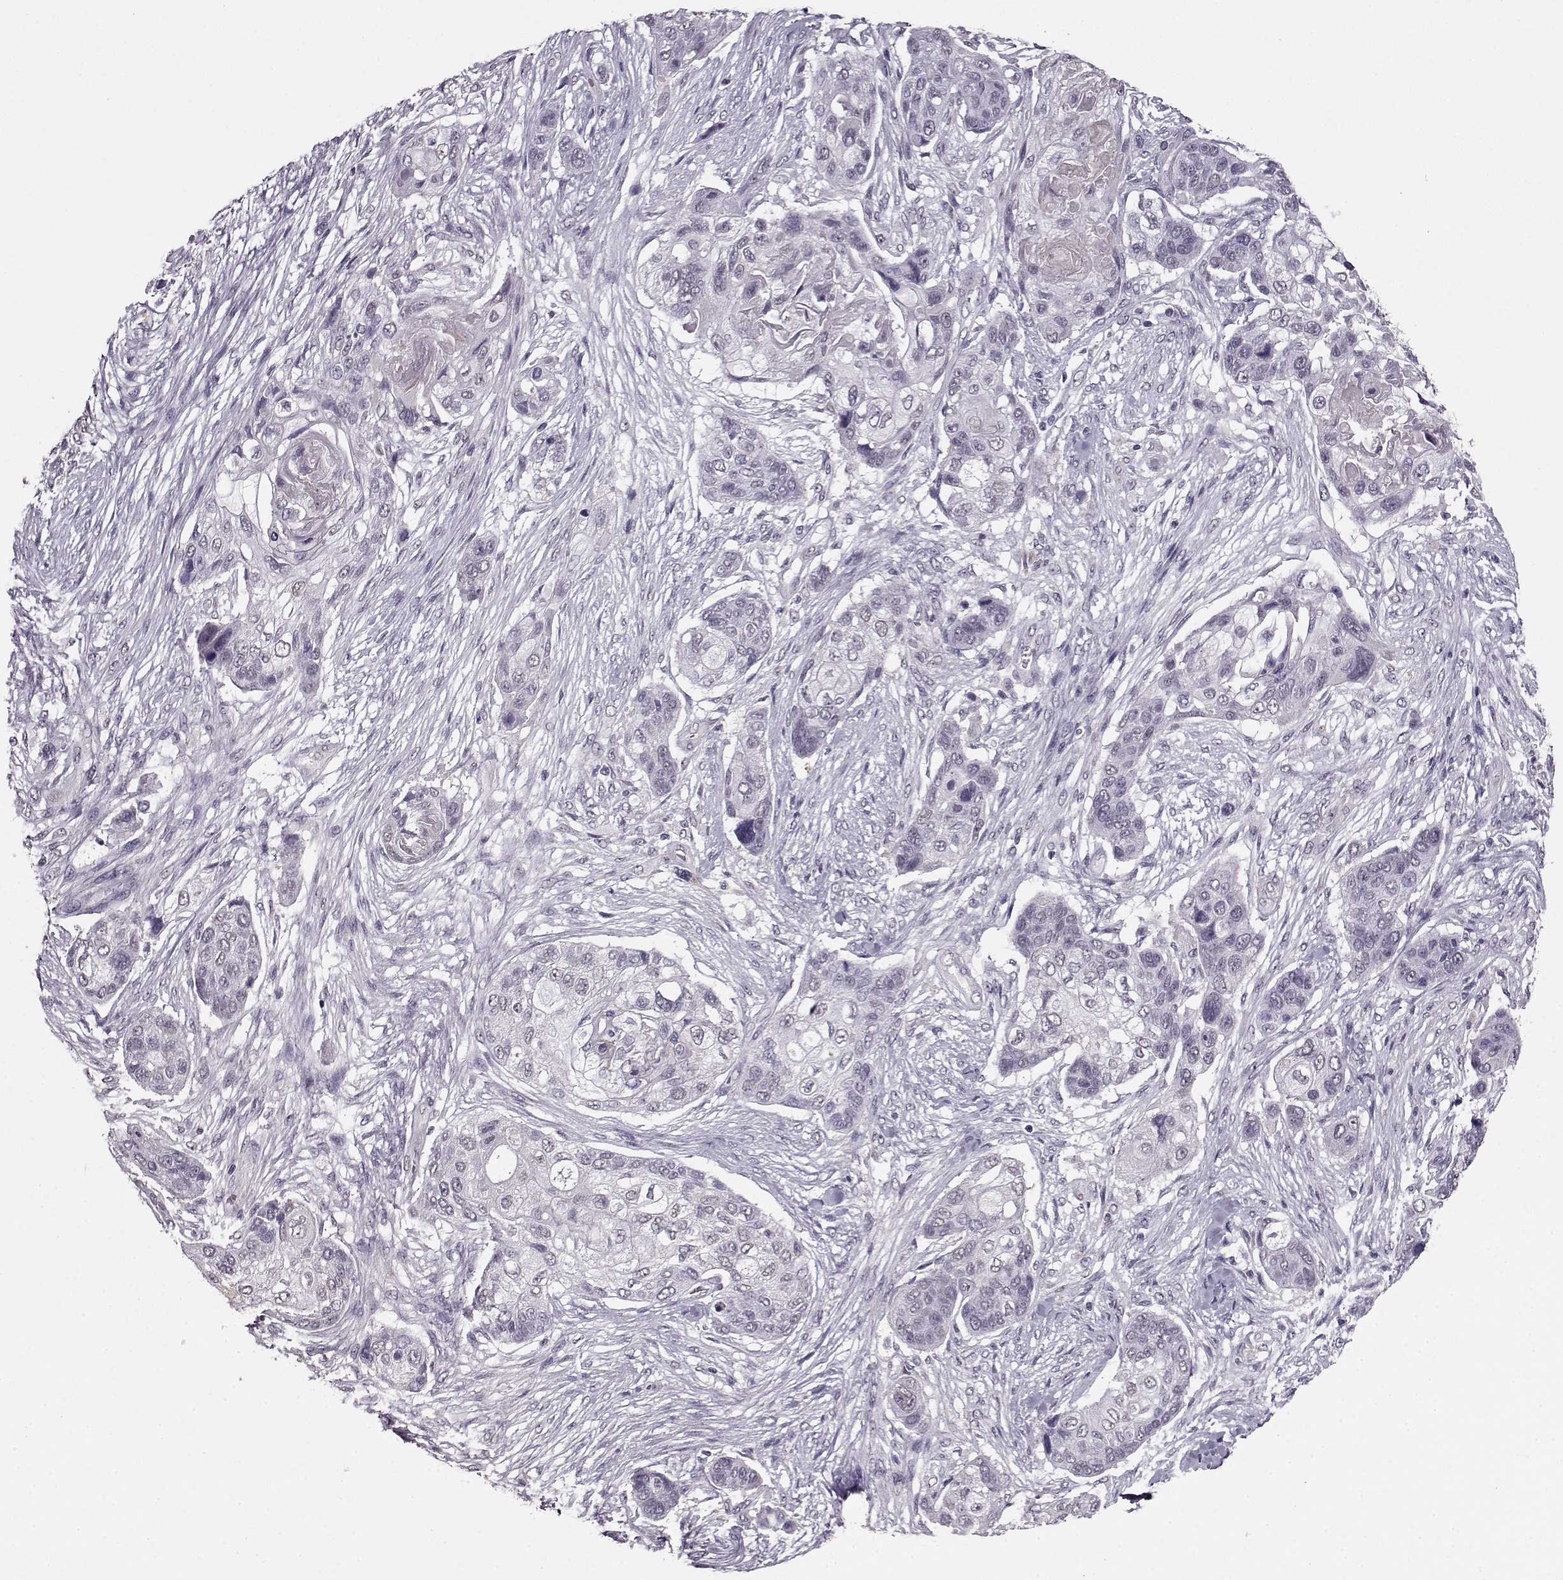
{"staining": {"intensity": "negative", "quantity": "none", "location": "none"}, "tissue": "lung cancer", "cell_type": "Tumor cells", "image_type": "cancer", "snomed": [{"axis": "morphology", "description": "Squamous cell carcinoma, NOS"}, {"axis": "topography", "description": "Lung"}], "caption": "Immunohistochemistry of human lung squamous cell carcinoma reveals no staining in tumor cells. (DAB (3,3'-diaminobenzidine) immunohistochemistry (IHC) with hematoxylin counter stain).", "gene": "RP1L1", "patient": {"sex": "male", "age": 69}}